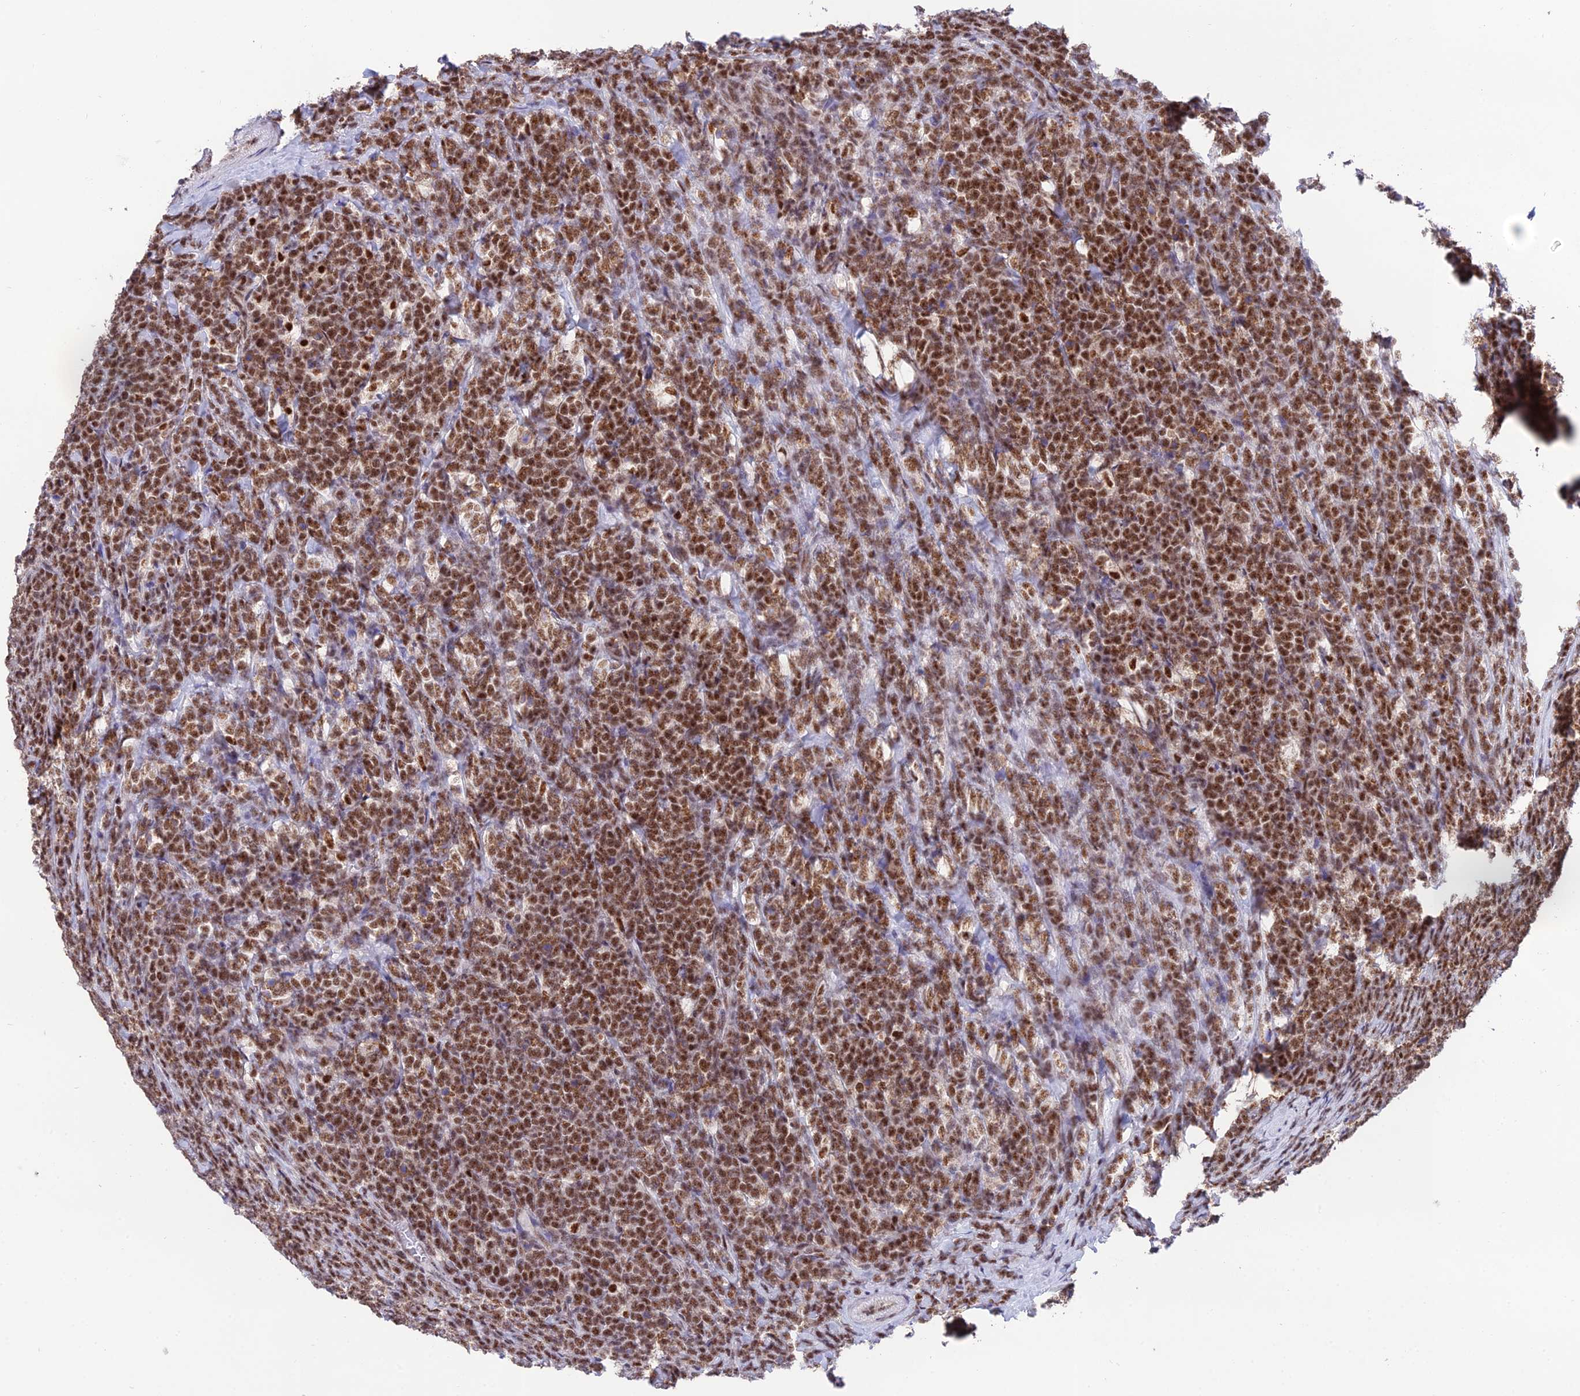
{"staining": {"intensity": "moderate", "quantity": ">75%", "location": "cytoplasmic/membranous,nuclear"}, "tissue": "lymphoma", "cell_type": "Tumor cells", "image_type": "cancer", "snomed": [{"axis": "morphology", "description": "Malignant lymphoma, non-Hodgkin's type, High grade"}, {"axis": "topography", "description": "Small intestine"}], "caption": "Immunohistochemical staining of high-grade malignant lymphoma, non-Hodgkin's type demonstrates moderate cytoplasmic/membranous and nuclear protein positivity in approximately >75% of tumor cells.", "gene": "THOC7", "patient": {"sex": "male", "age": 8}}